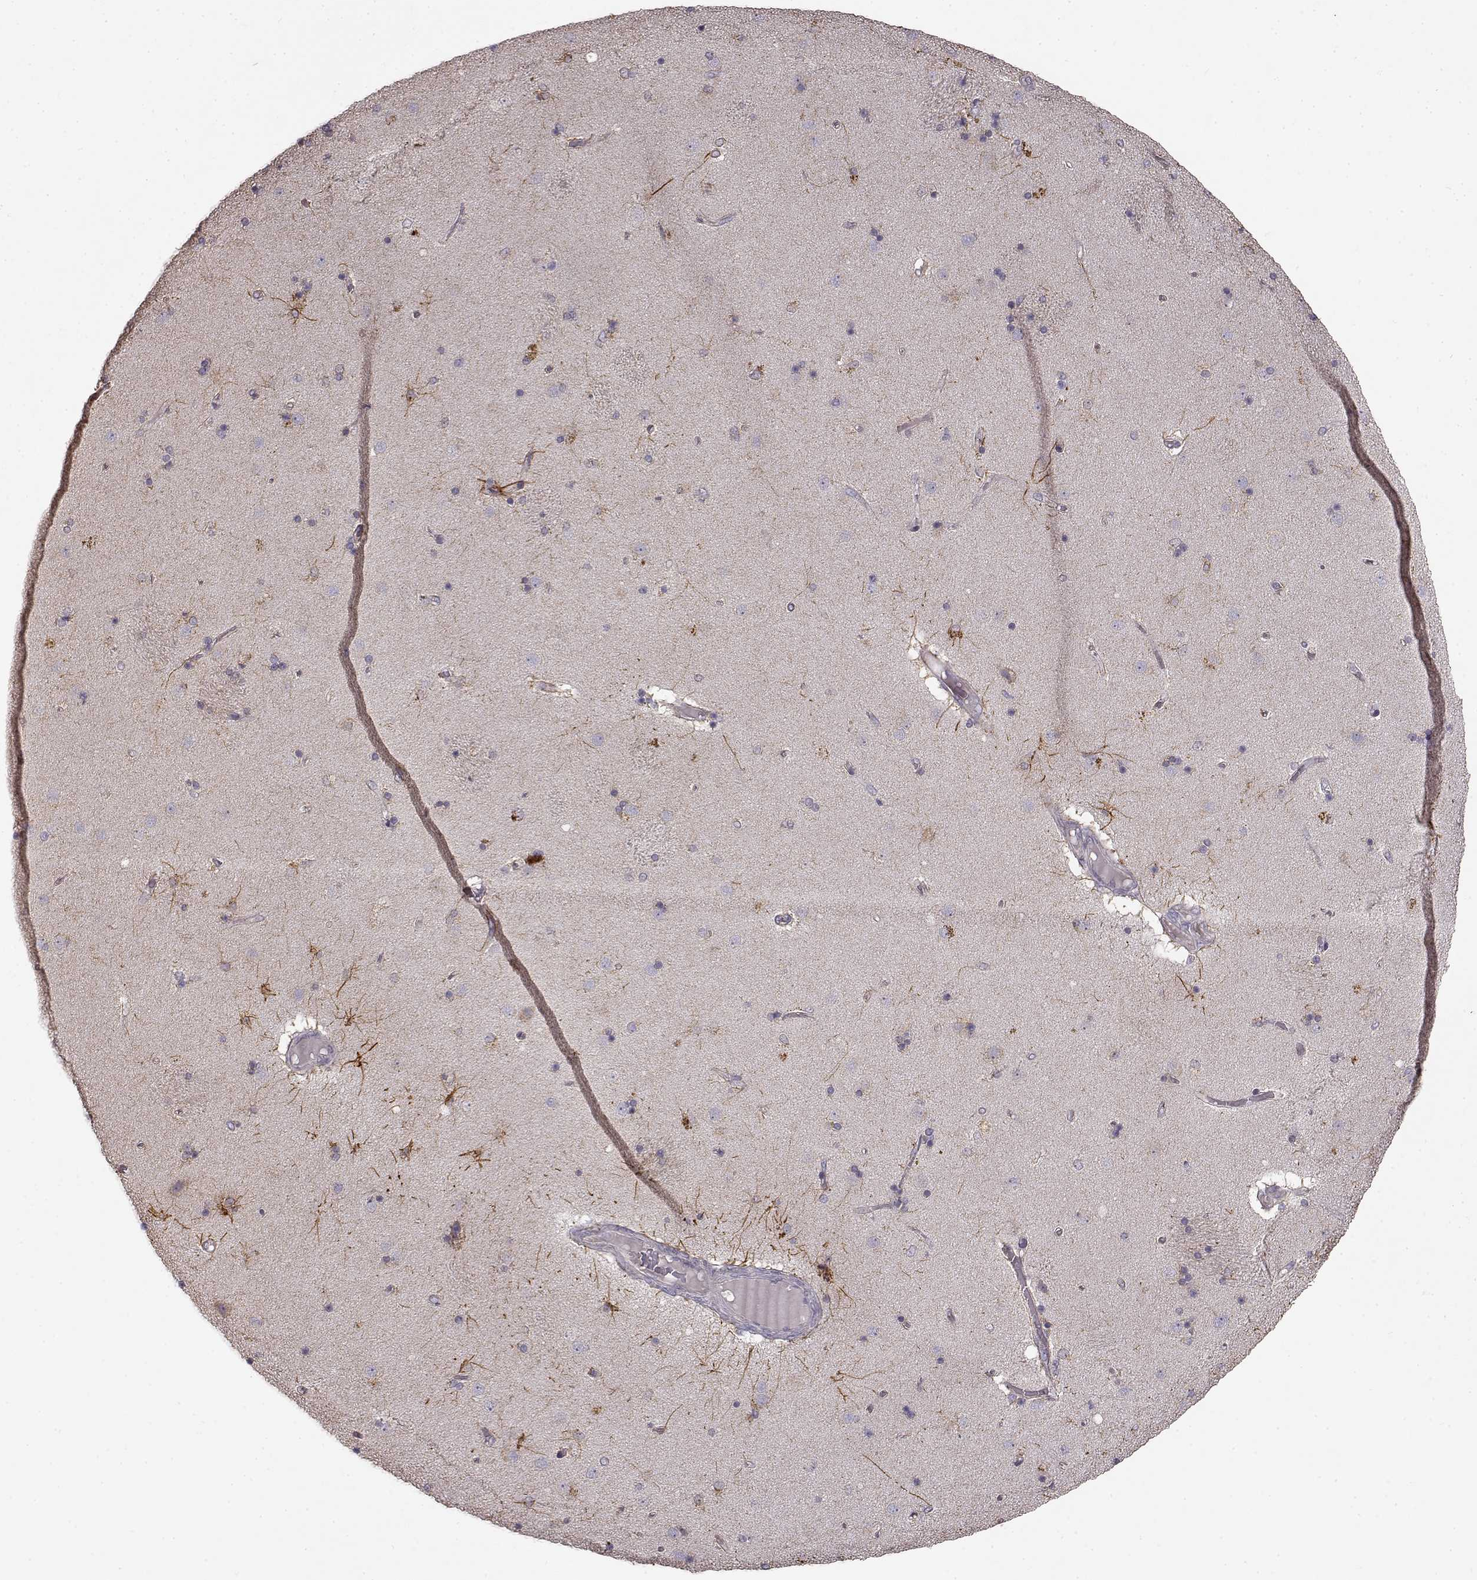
{"staining": {"intensity": "strong", "quantity": "<25%", "location": "cytoplasmic/membranous"}, "tissue": "caudate", "cell_type": "Glial cells", "image_type": "normal", "snomed": [{"axis": "morphology", "description": "Normal tissue, NOS"}, {"axis": "topography", "description": "Lateral ventricle wall"}], "caption": "Brown immunohistochemical staining in unremarkable caudate demonstrates strong cytoplasmic/membranous staining in approximately <25% of glial cells. Ihc stains the protein in brown and the nuclei are stained blue.", "gene": "ERBB3", "patient": {"sex": "male", "age": 54}}